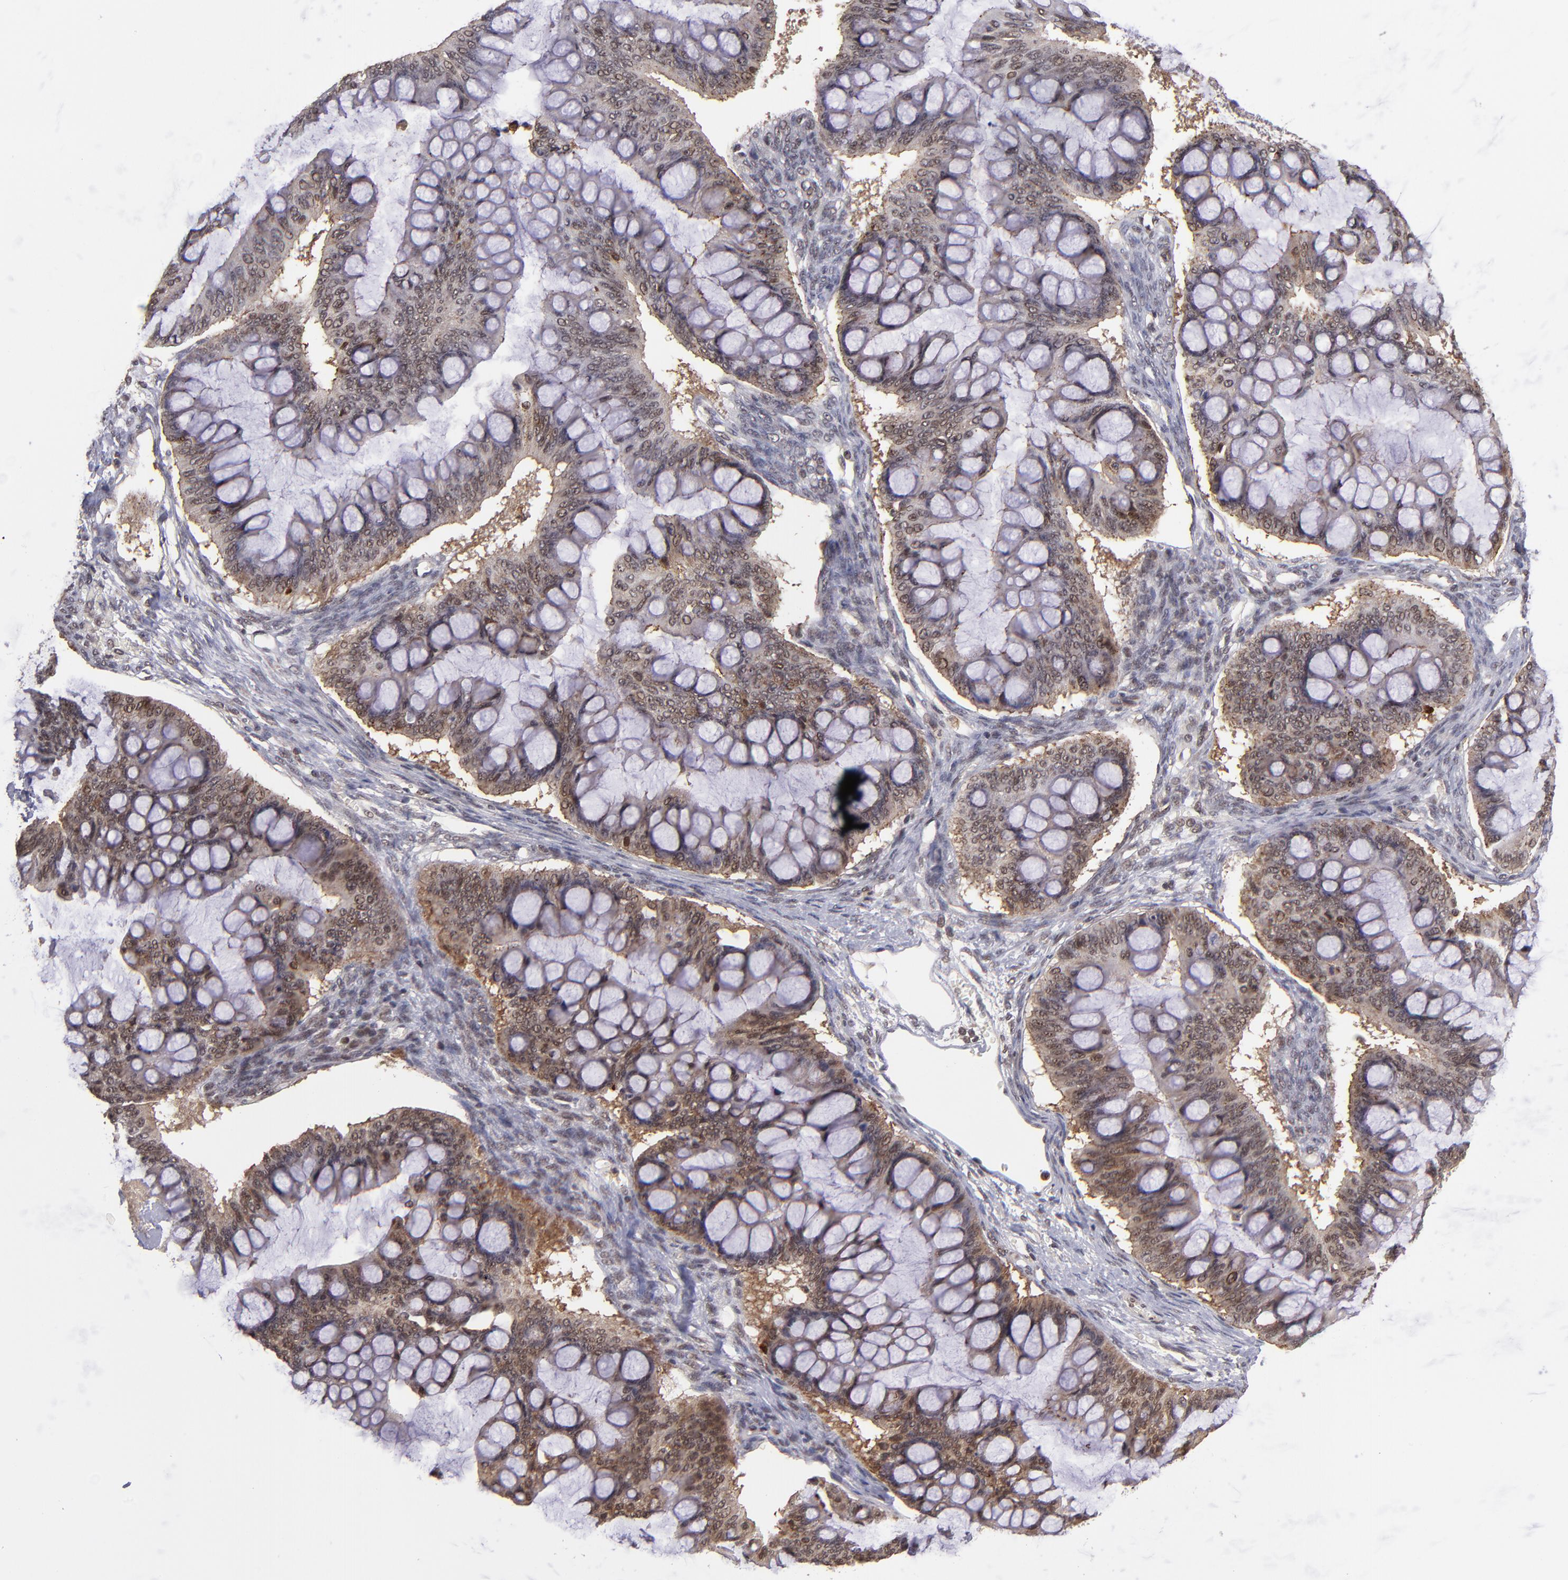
{"staining": {"intensity": "moderate", "quantity": "25%-75%", "location": "cytoplasmic/membranous,nuclear"}, "tissue": "ovarian cancer", "cell_type": "Tumor cells", "image_type": "cancer", "snomed": [{"axis": "morphology", "description": "Cystadenocarcinoma, mucinous, NOS"}, {"axis": "topography", "description": "Ovary"}], "caption": "Immunohistochemical staining of ovarian mucinous cystadenocarcinoma displays medium levels of moderate cytoplasmic/membranous and nuclear protein expression in about 25%-75% of tumor cells.", "gene": "EP300", "patient": {"sex": "female", "age": 73}}